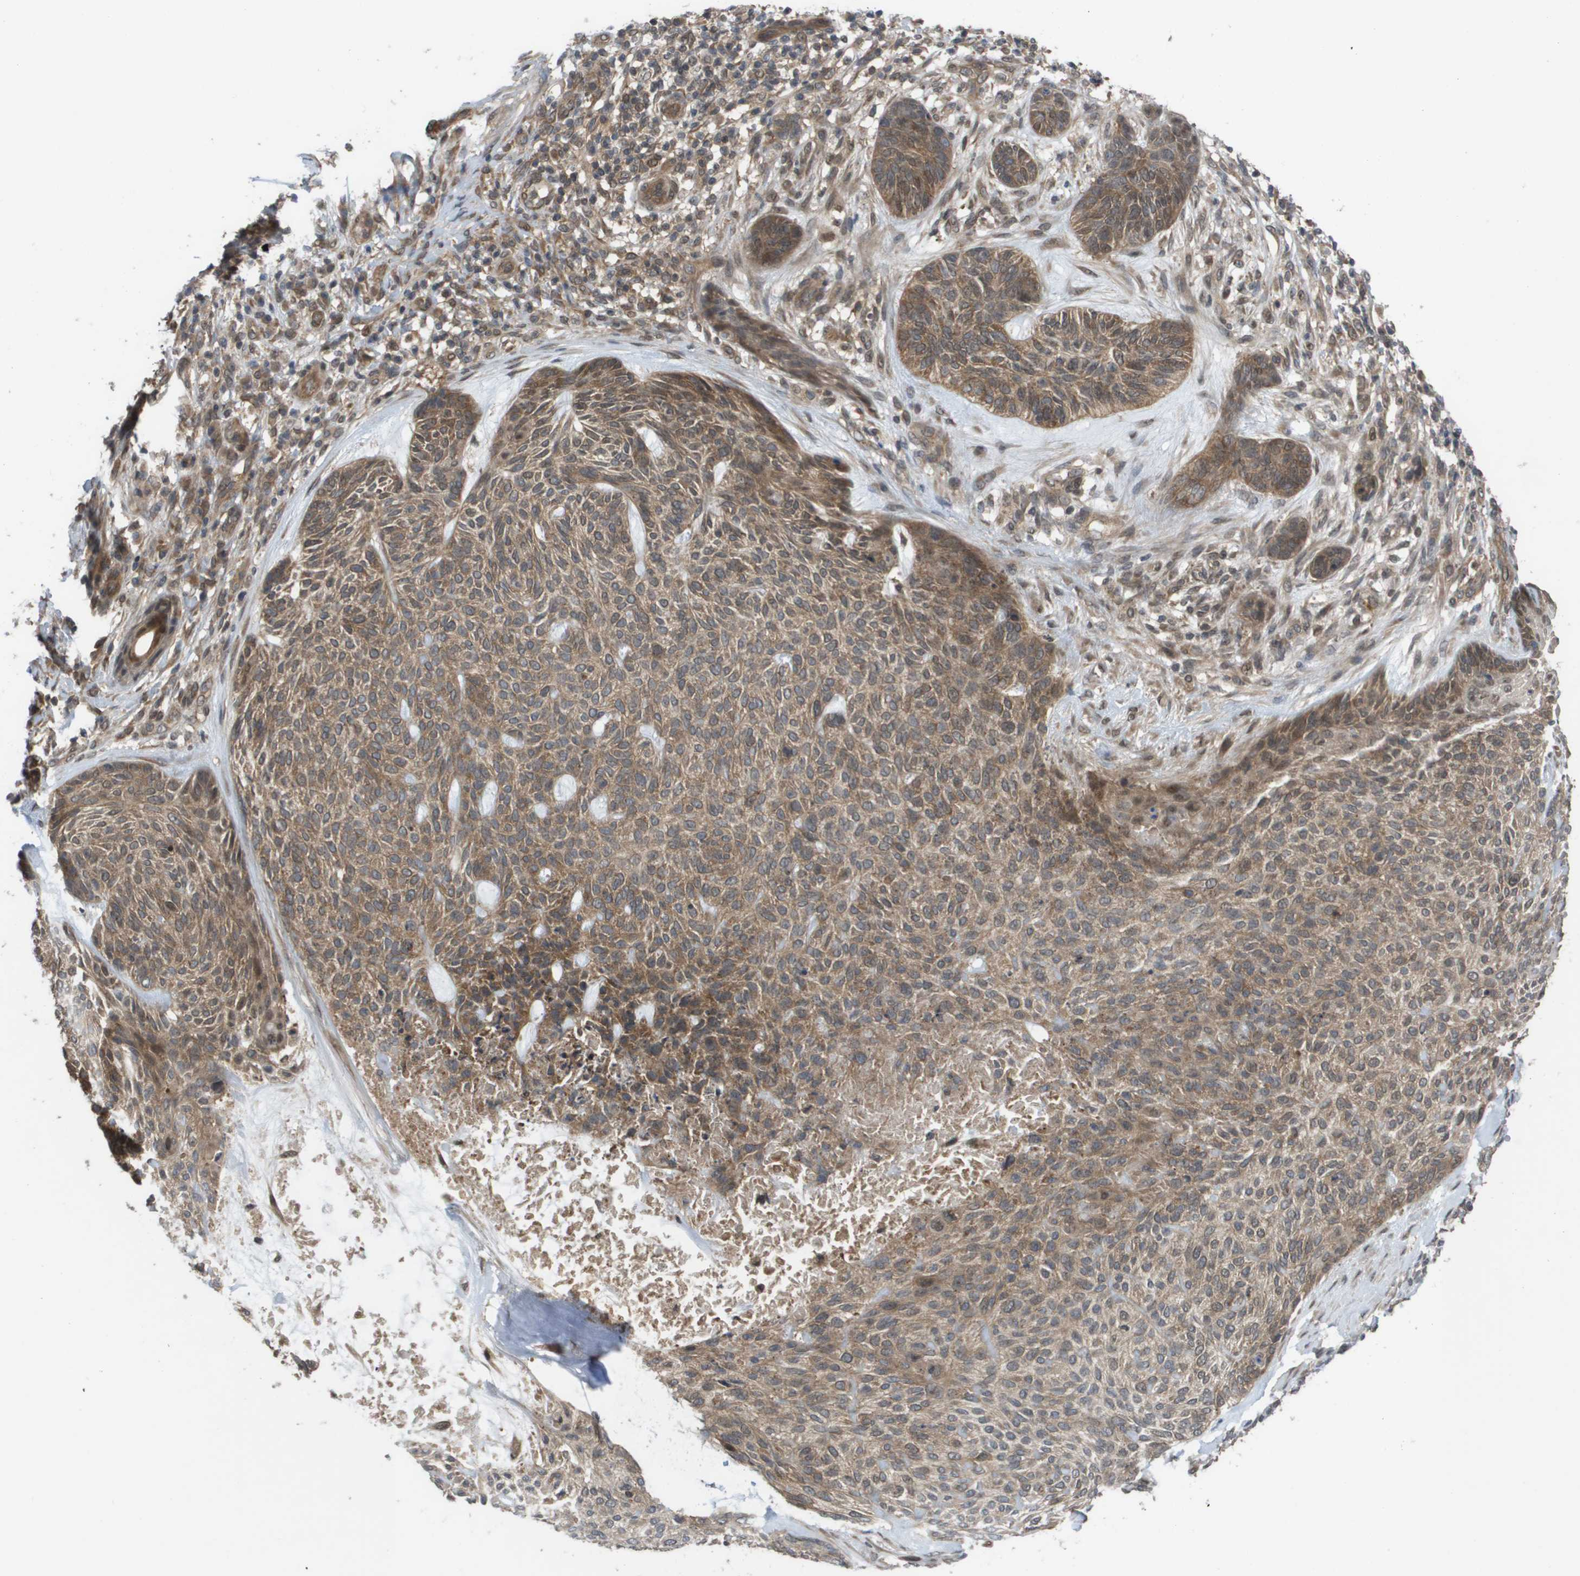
{"staining": {"intensity": "moderate", "quantity": ">75%", "location": "cytoplasmic/membranous,nuclear"}, "tissue": "skin cancer", "cell_type": "Tumor cells", "image_type": "cancer", "snomed": [{"axis": "morphology", "description": "Basal cell carcinoma"}, {"axis": "topography", "description": "Skin"}], "caption": "Skin cancer (basal cell carcinoma) tissue exhibits moderate cytoplasmic/membranous and nuclear positivity in about >75% of tumor cells, visualized by immunohistochemistry. (DAB IHC with brightfield microscopy, high magnification).", "gene": "CTPS2", "patient": {"sex": "male", "age": 55}}